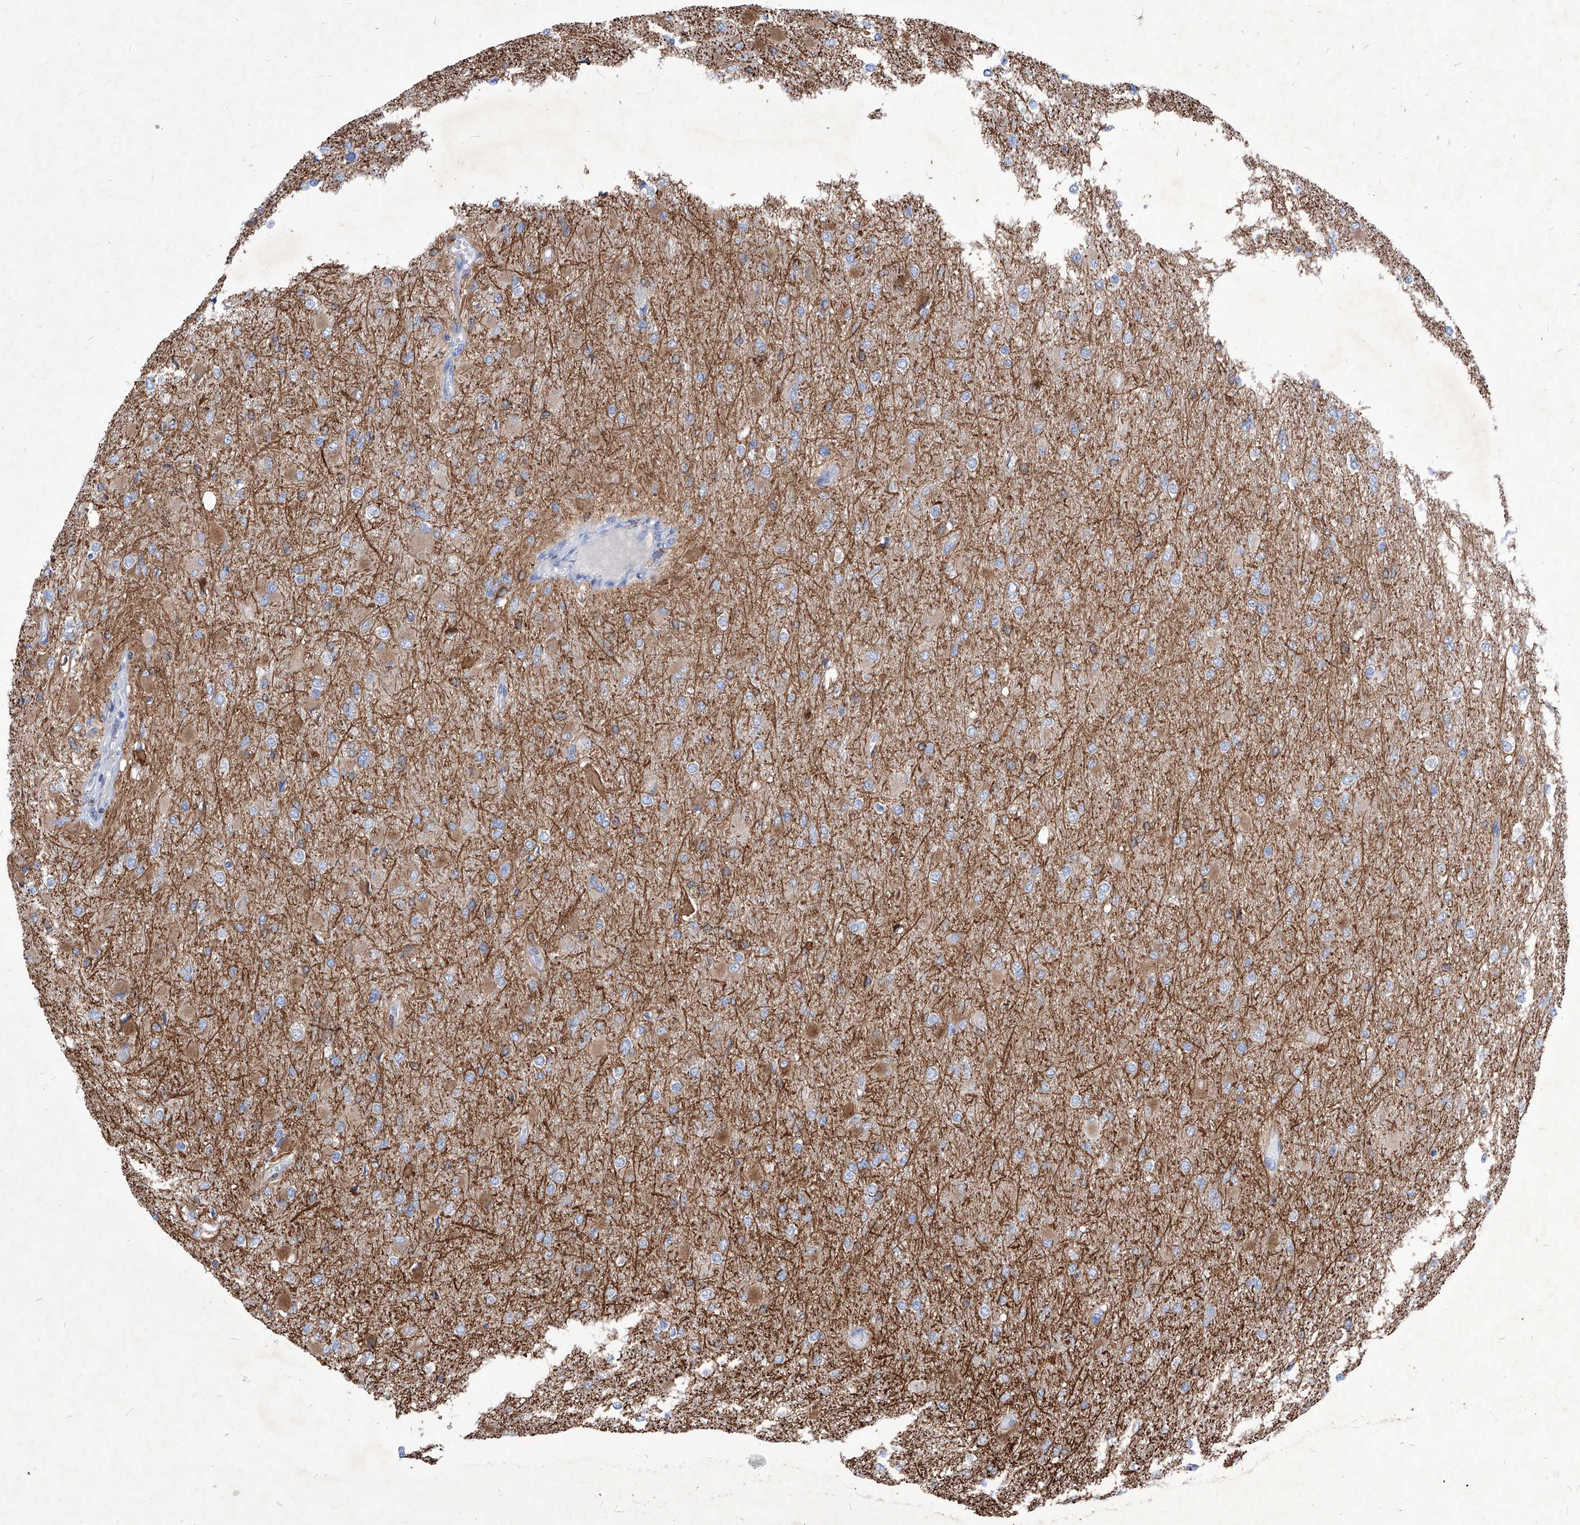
{"staining": {"intensity": "negative", "quantity": "none", "location": "none"}, "tissue": "glioma", "cell_type": "Tumor cells", "image_type": "cancer", "snomed": [{"axis": "morphology", "description": "Glioma, malignant, High grade"}, {"axis": "topography", "description": "Cerebral cortex"}], "caption": "High-grade glioma (malignant) was stained to show a protein in brown. There is no significant positivity in tumor cells.", "gene": "UBOX5", "patient": {"sex": "female", "age": 36}}